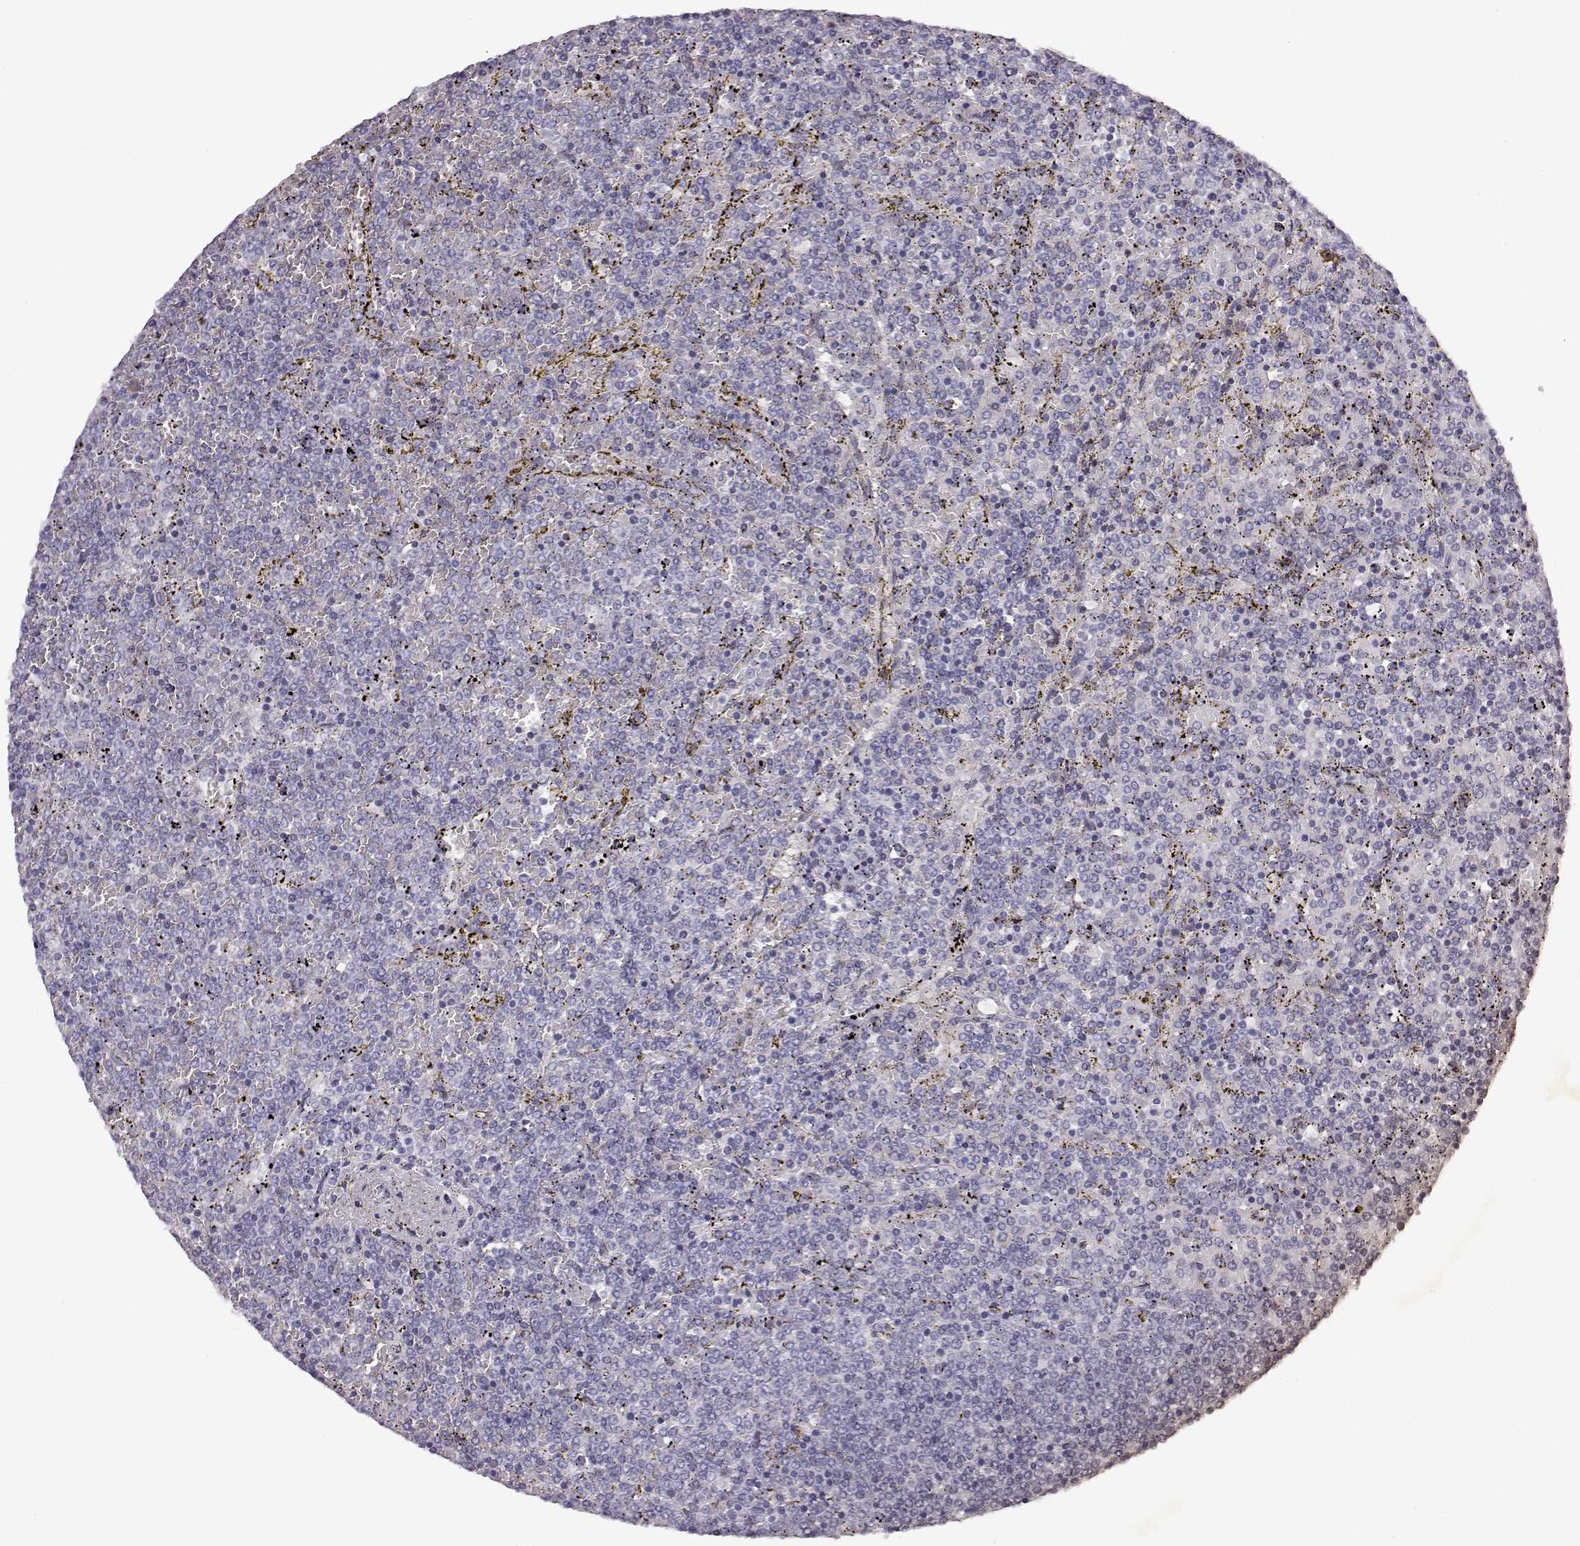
{"staining": {"intensity": "negative", "quantity": "none", "location": "none"}, "tissue": "lymphoma", "cell_type": "Tumor cells", "image_type": "cancer", "snomed": [{"axis": "morphology", "description": "Malignant lymphoma, non-Hodgkin's type, Low grade"}, {"axis": "topography", "description": "Spleen"}], "caption": "Tumor cells show no significant protein staining in malignant lymphoma, non-Hodgkin's type (low-grade). Nuclei are stained in blue.", "gene": "VGF", "patient": {"sex": "female", "age": 77}}